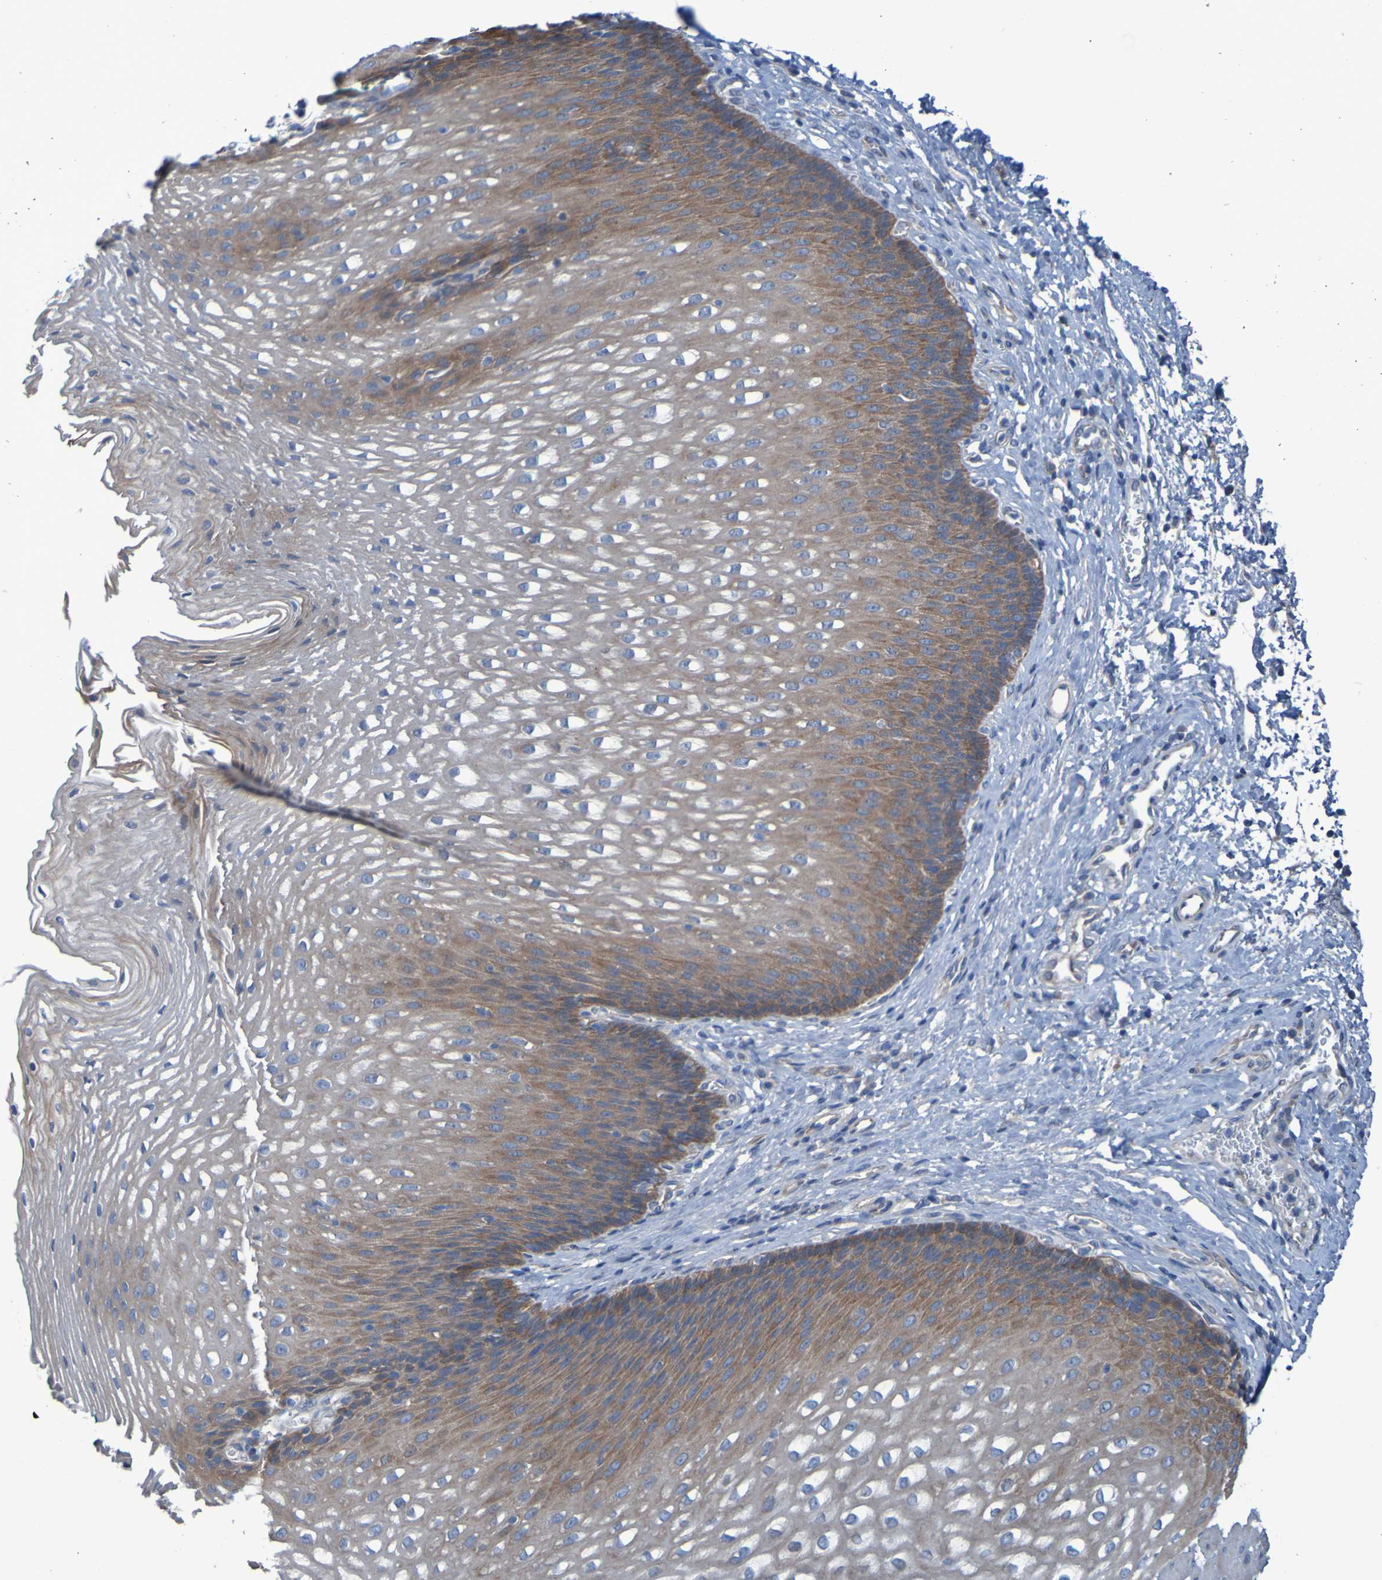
{"staining": {"intensity": "moderate", "quantity": "25%-75%", "location": "cytoplasmic/membranous"}, "tissue": "esophagus", "cell_type": "Squamous epithelial cells", "image_type": "normal", "snomed": [{"axis": "morphology", "description": "Normal tissue, NOS"}, {"axis": "topography", "description": "Esophagus"}], "caption": "Immunohistochemical staining of benign esophagus displays medium levels of moderate cytoplasmic/membranous staining in about 25%-75% of squamous epithelial cells.", "gene": "NPRL3", "patient": {"sex": "male", "age": 48}}